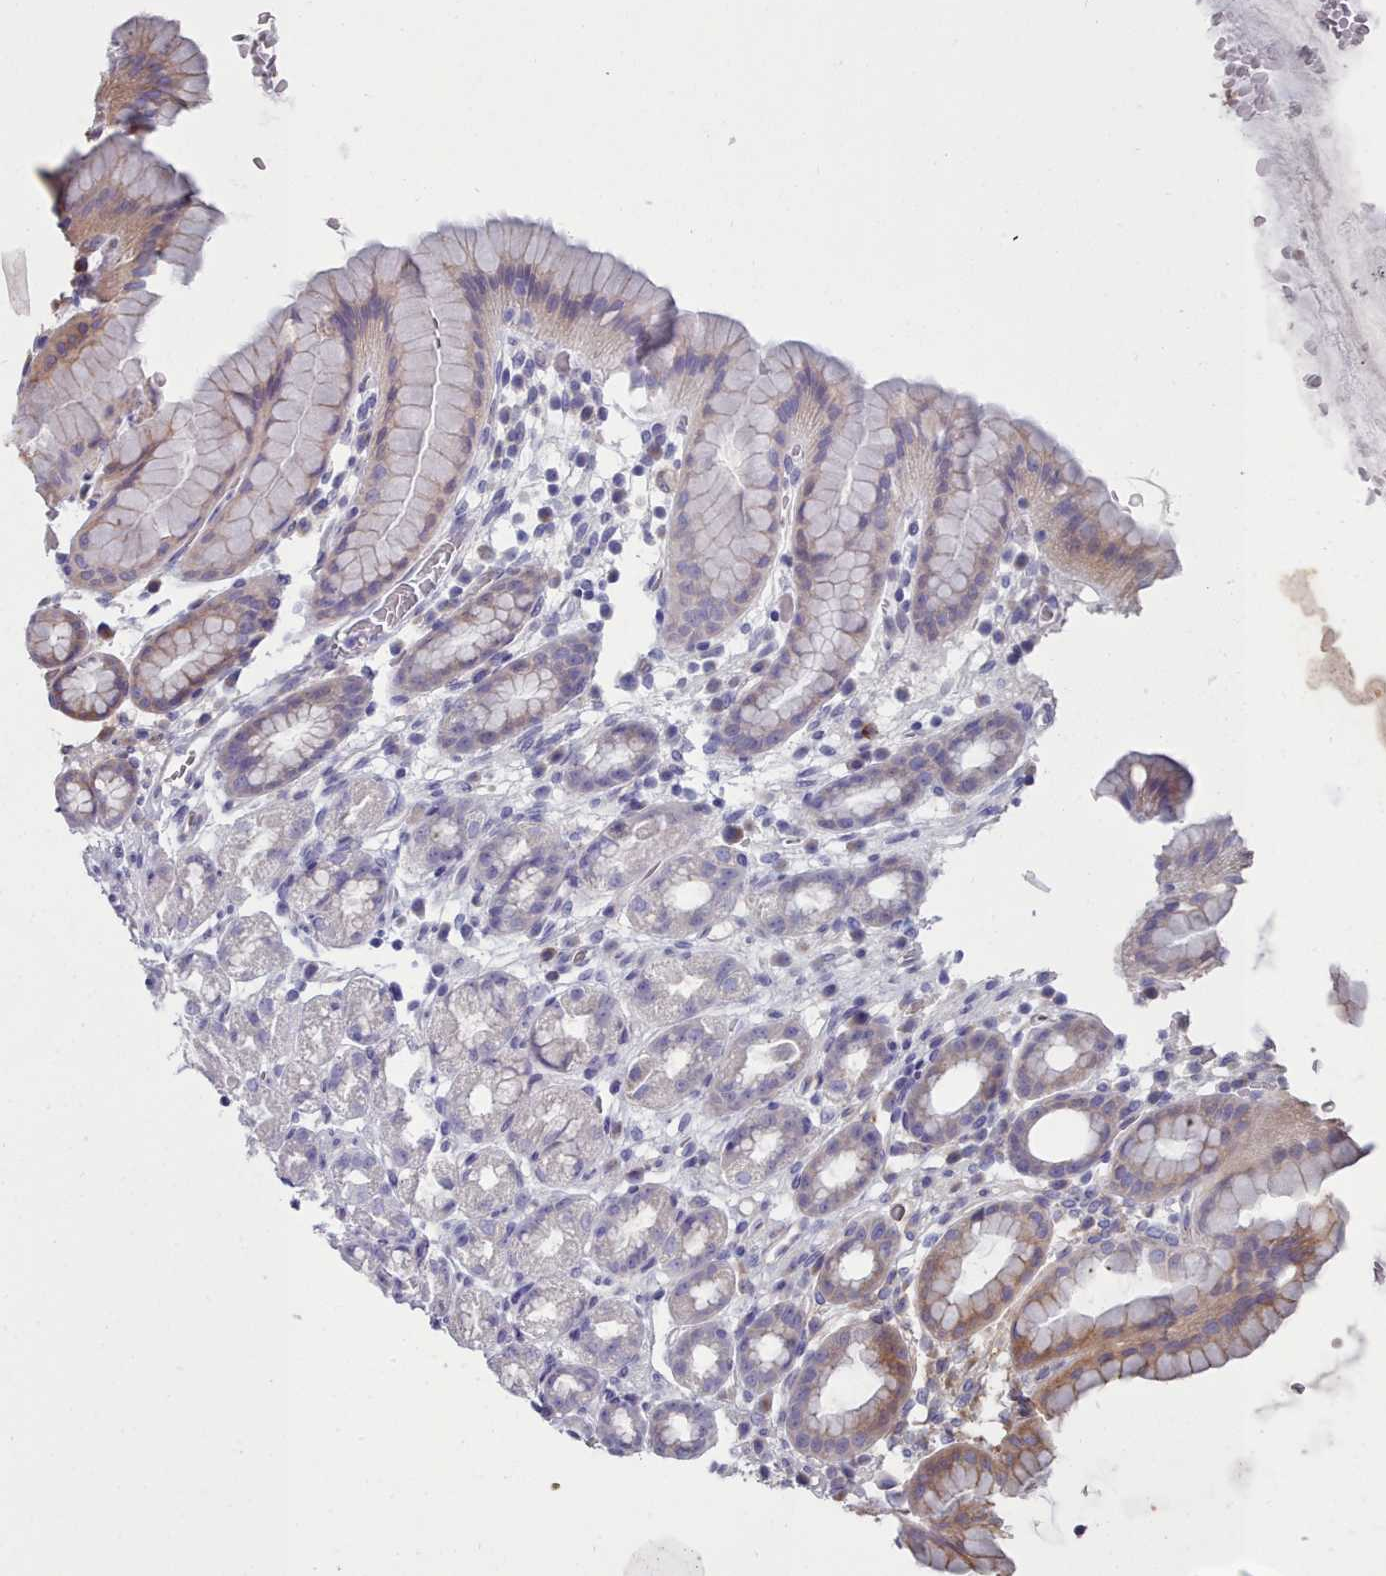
{"staining": {"intensity": "strong", "quantity": "25%-75%", "location": "cytoplasmic/membranous"}, "tissue": "stomach", "cell_type": "Glandular cells", "image_type": "normal", "snomed": [{"axis": "morphology", "description": "Normal tissue, NOS"}, {"axis": "topography", "description": "Stomach, upper"}, {"axis": "topography", "description": "Stomach, lower"}, {"axis": "topography", "description": "Small intestine"}], "caption": "A high amount of strong cytoplasmic/membranous expression is identified in about 25%-75% of glandular cells in benign stomach. The staining was performed using DAB to visualize the protein expression in brown, while the nuclei were stained in blue with hematoxylin (Magnification: 20x).", "gene": "THSD7B", "patient": {"sex": "male", "age": 68}}